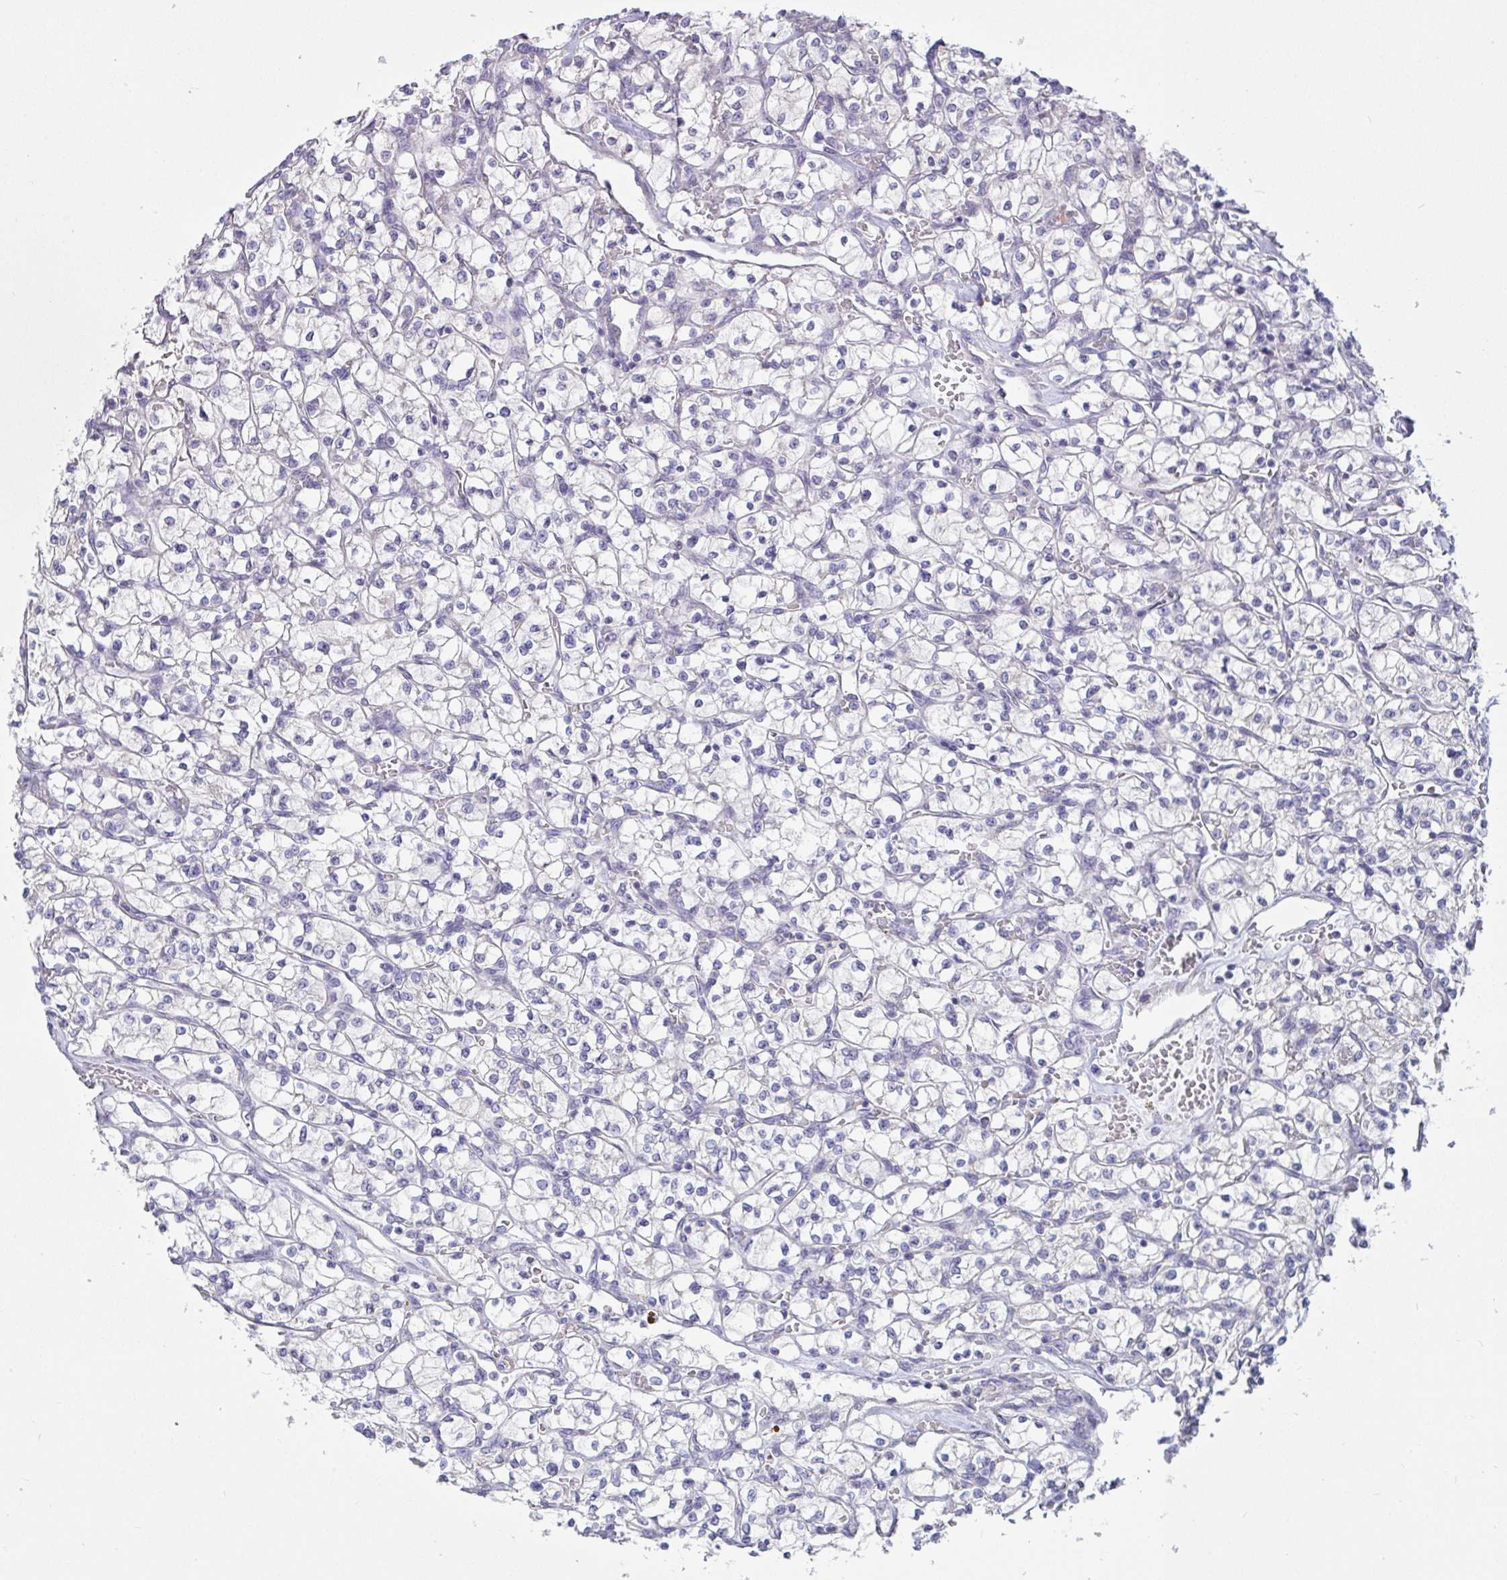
{"staining": {"intensity": "negative", "quantity": "none", "location": "none"}, "tissue": "renal cancer", "cell_type": "Tumor cells", "image_type": "cancer", "snomed": [{"axis": "morphology", "description": "Adenocarcinoma, NOS"}, {"axis": "topography", "description": "Kidney"}], "caption": "Immunohistochemistry (IHC) micrograph of neoplastic tissue: human renal cancer (adenocarcinoma) stained with DAB exhibits no significant protein staining in tumor cells.", "gene": "MYC", "patient": {"sex": "female", "age": 64}}